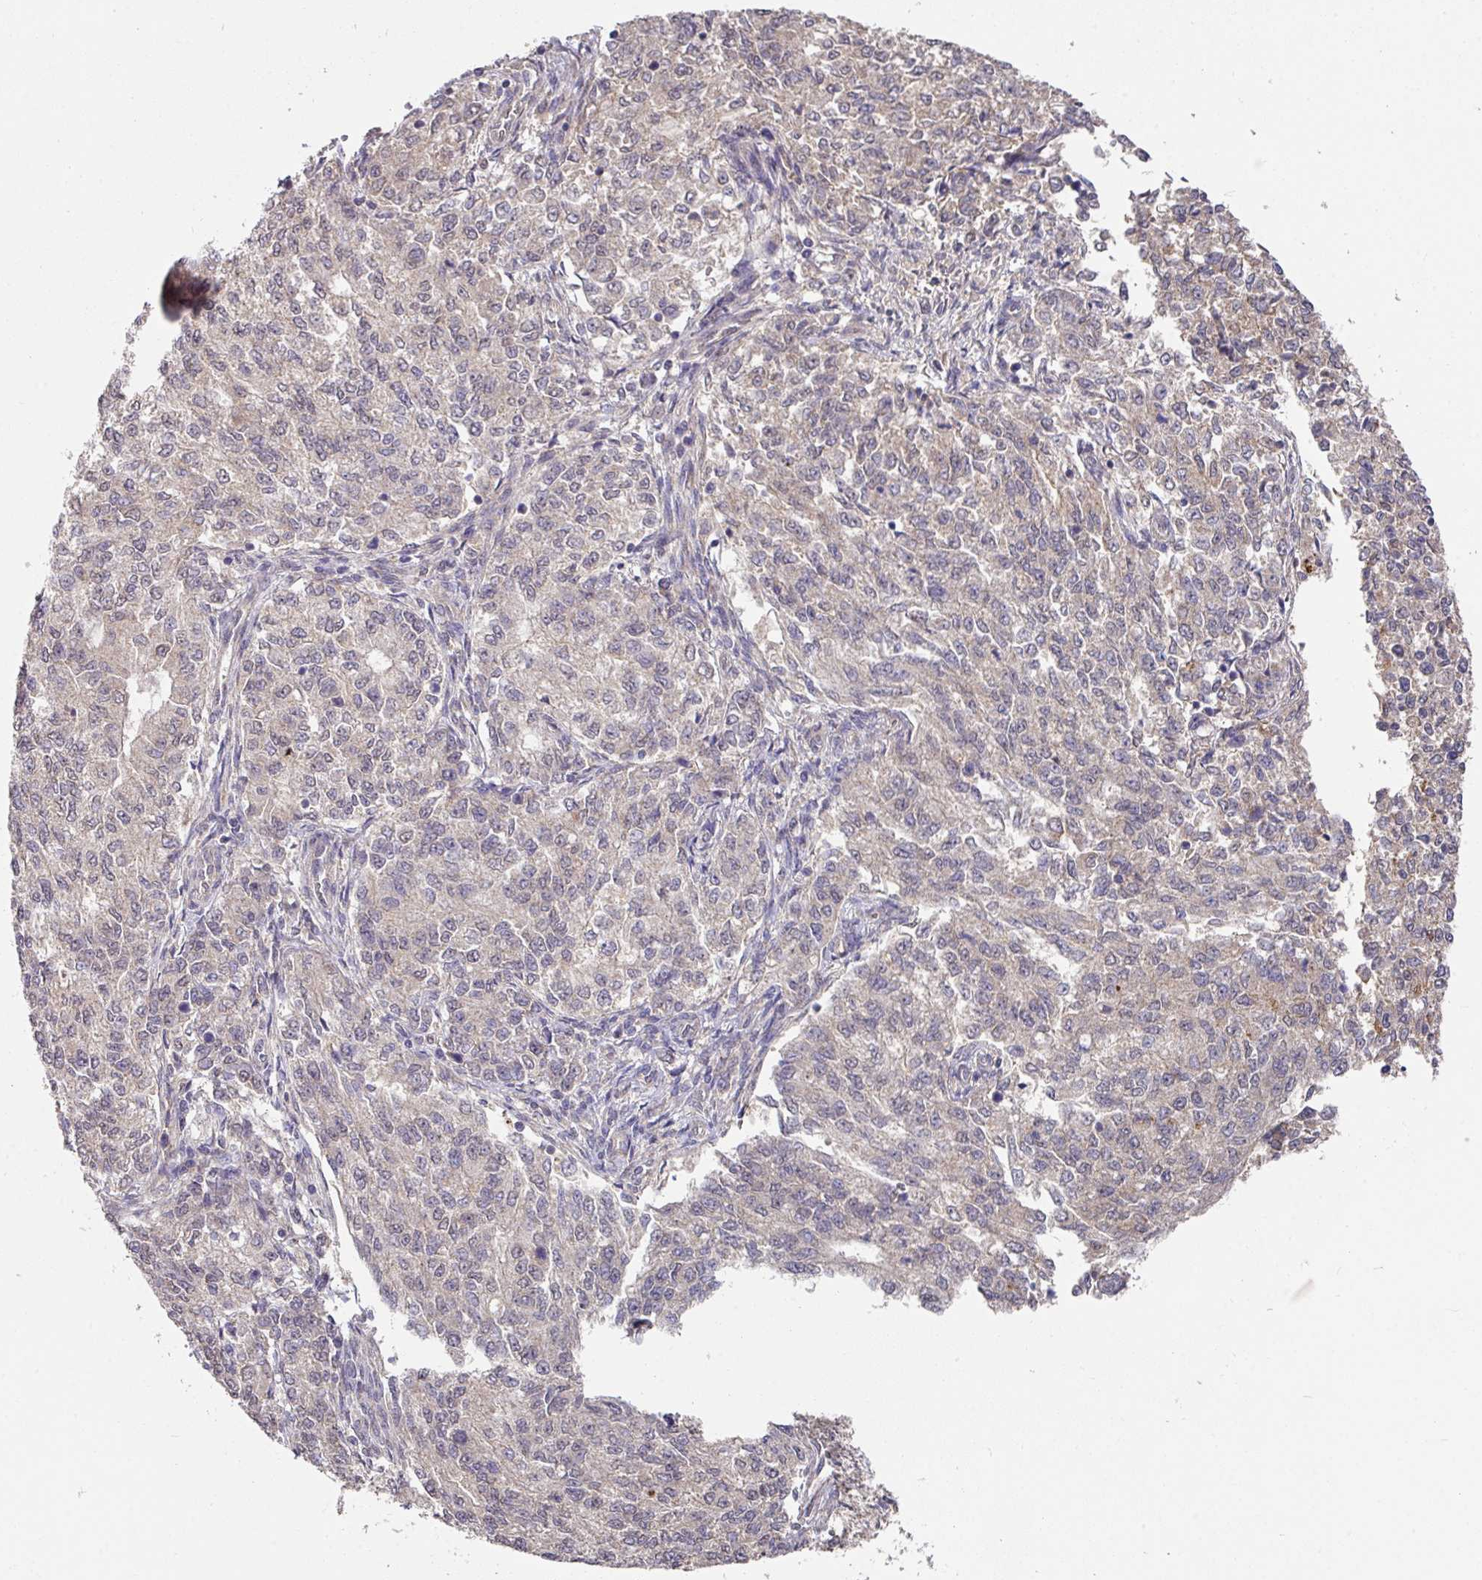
{"staining": {"intensity": "negative", "quantity": "none", "location": "none"}, "tissue": "endometrial cancer", "cell_type": "Tumor cells", "image_type": "cancer", "snomed": [{"axis": "morphology", "description": "Adenocarcinoma, NOS"}, {"axis": "topography", "description": "Endometrium"}], "caption": "Tumor cells are negative for brown protein staining in endometrial cancer.", "gene": "EXTL3", "patient": {"sex": "female", "age": 50}}